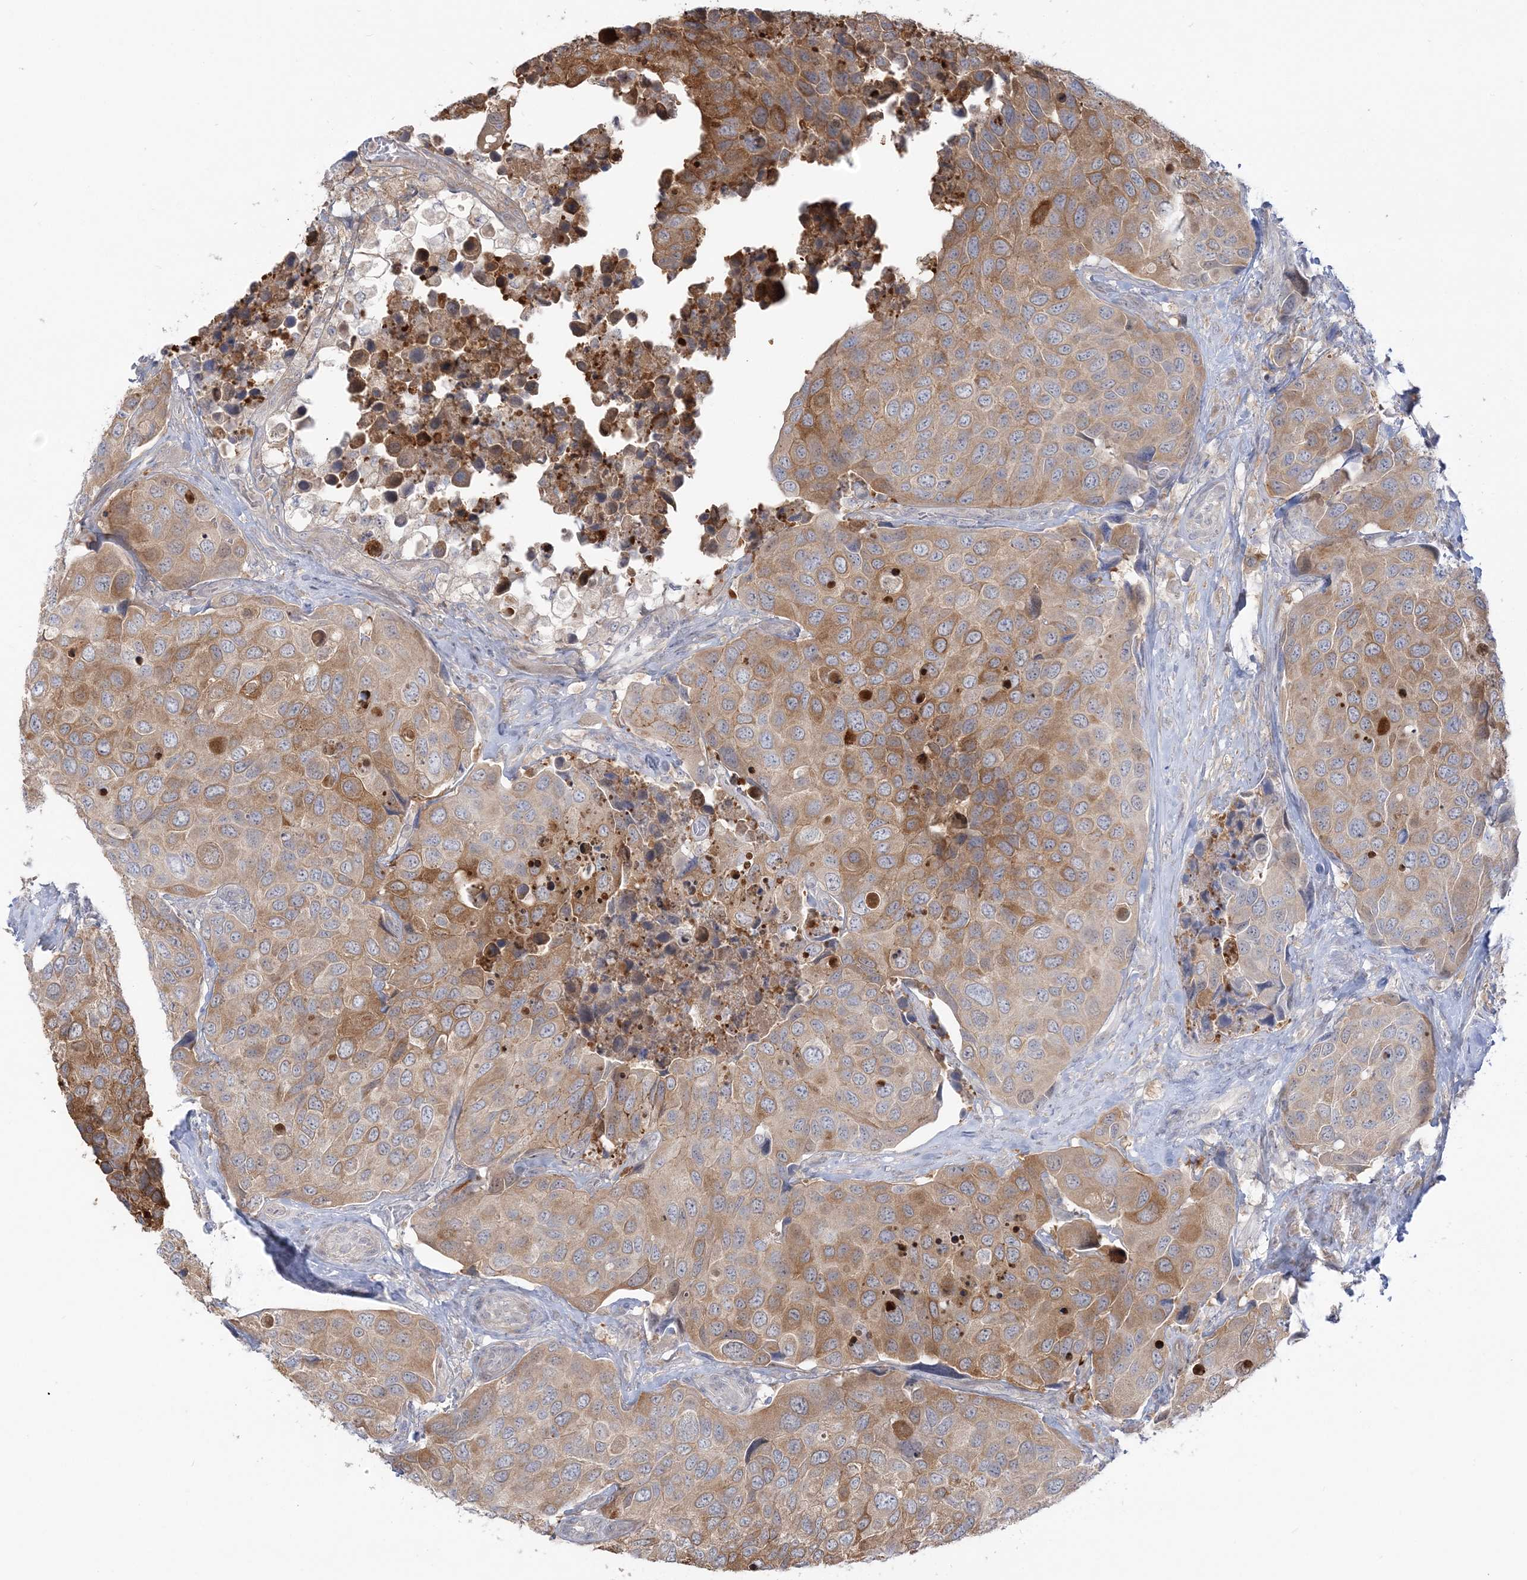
{"staining": {"intensity": "moderate", "quantity": ">75%", "location": "cytoplasmic/membranous"}, "tissue": "urothelial cancer", "cell_type": "Tumor cells", "image_type": "cancer", "snomed": [{"axis": "morphology", "description": "Urothelial carcinoma, High grade"}, {"axis": "topography", "description": "Urinary bladder"}], "caption": "Protein analysis of urothelial carcinoma (high-grade) tissue reveals moderate cytoplasmic/membranous expression in about >75% of tumor cells. The protein is shown in brown color, while the nuclei are stained blue.", "gene": "THADA", "patient": {"sex": "male", "age": 74}}